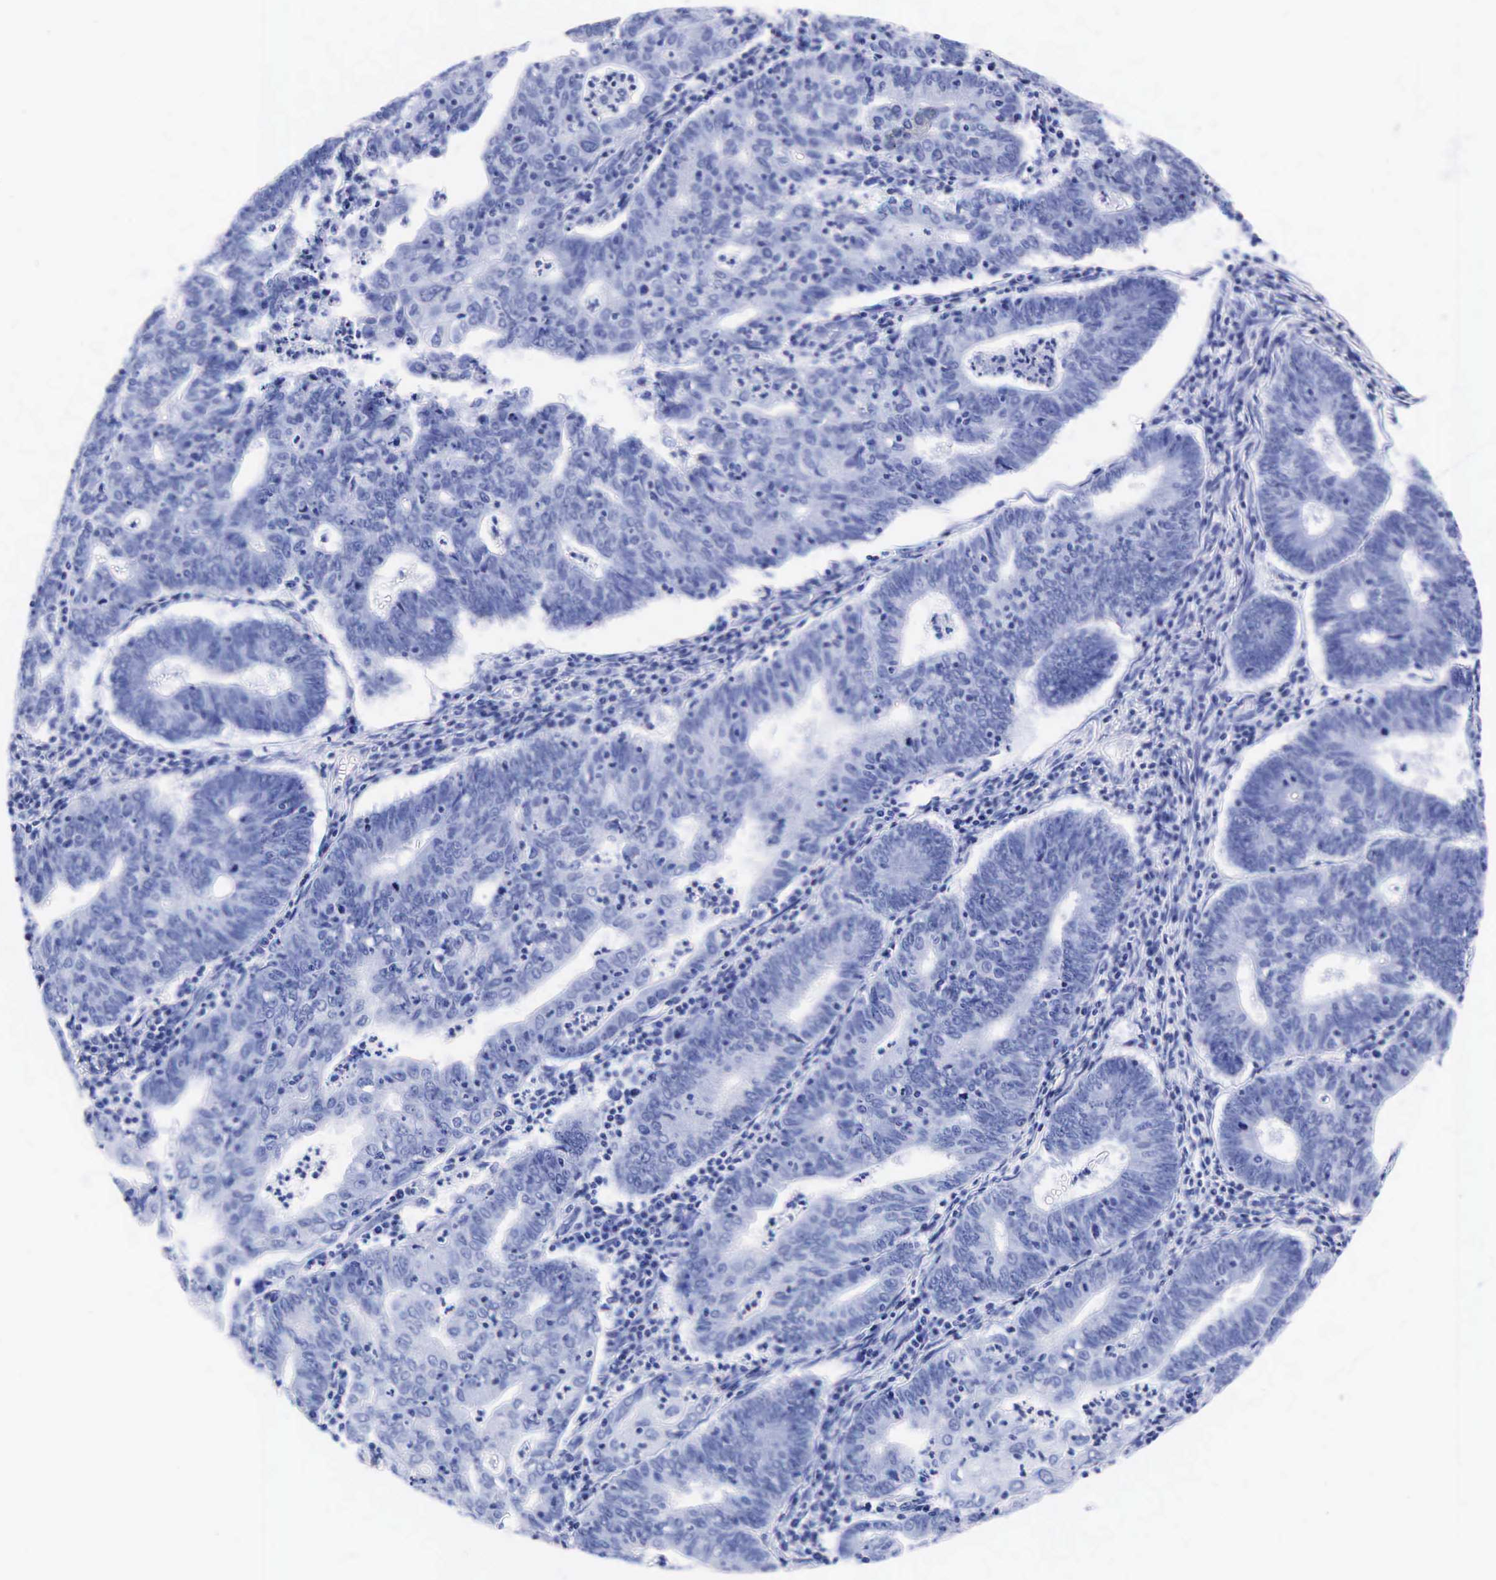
{"staining": {"intensity": "negative", "quantity": "none", "location": "none"}, "tissue": "endometrial cancer", "cell_type": "Tumor cells", "image_type": "cancer", "snomed": [{"axis": "morphology", "description": "Adenocarcinoma, NOS"}, {"axis": "topography", "description": "Endometrium"}], "caption": "A photomicrograph of human endometrial adenocarcinoma is negative for staining in tumor cells.", "gene": "KLK3", "patient": {"sex": "female", "age": 60}}